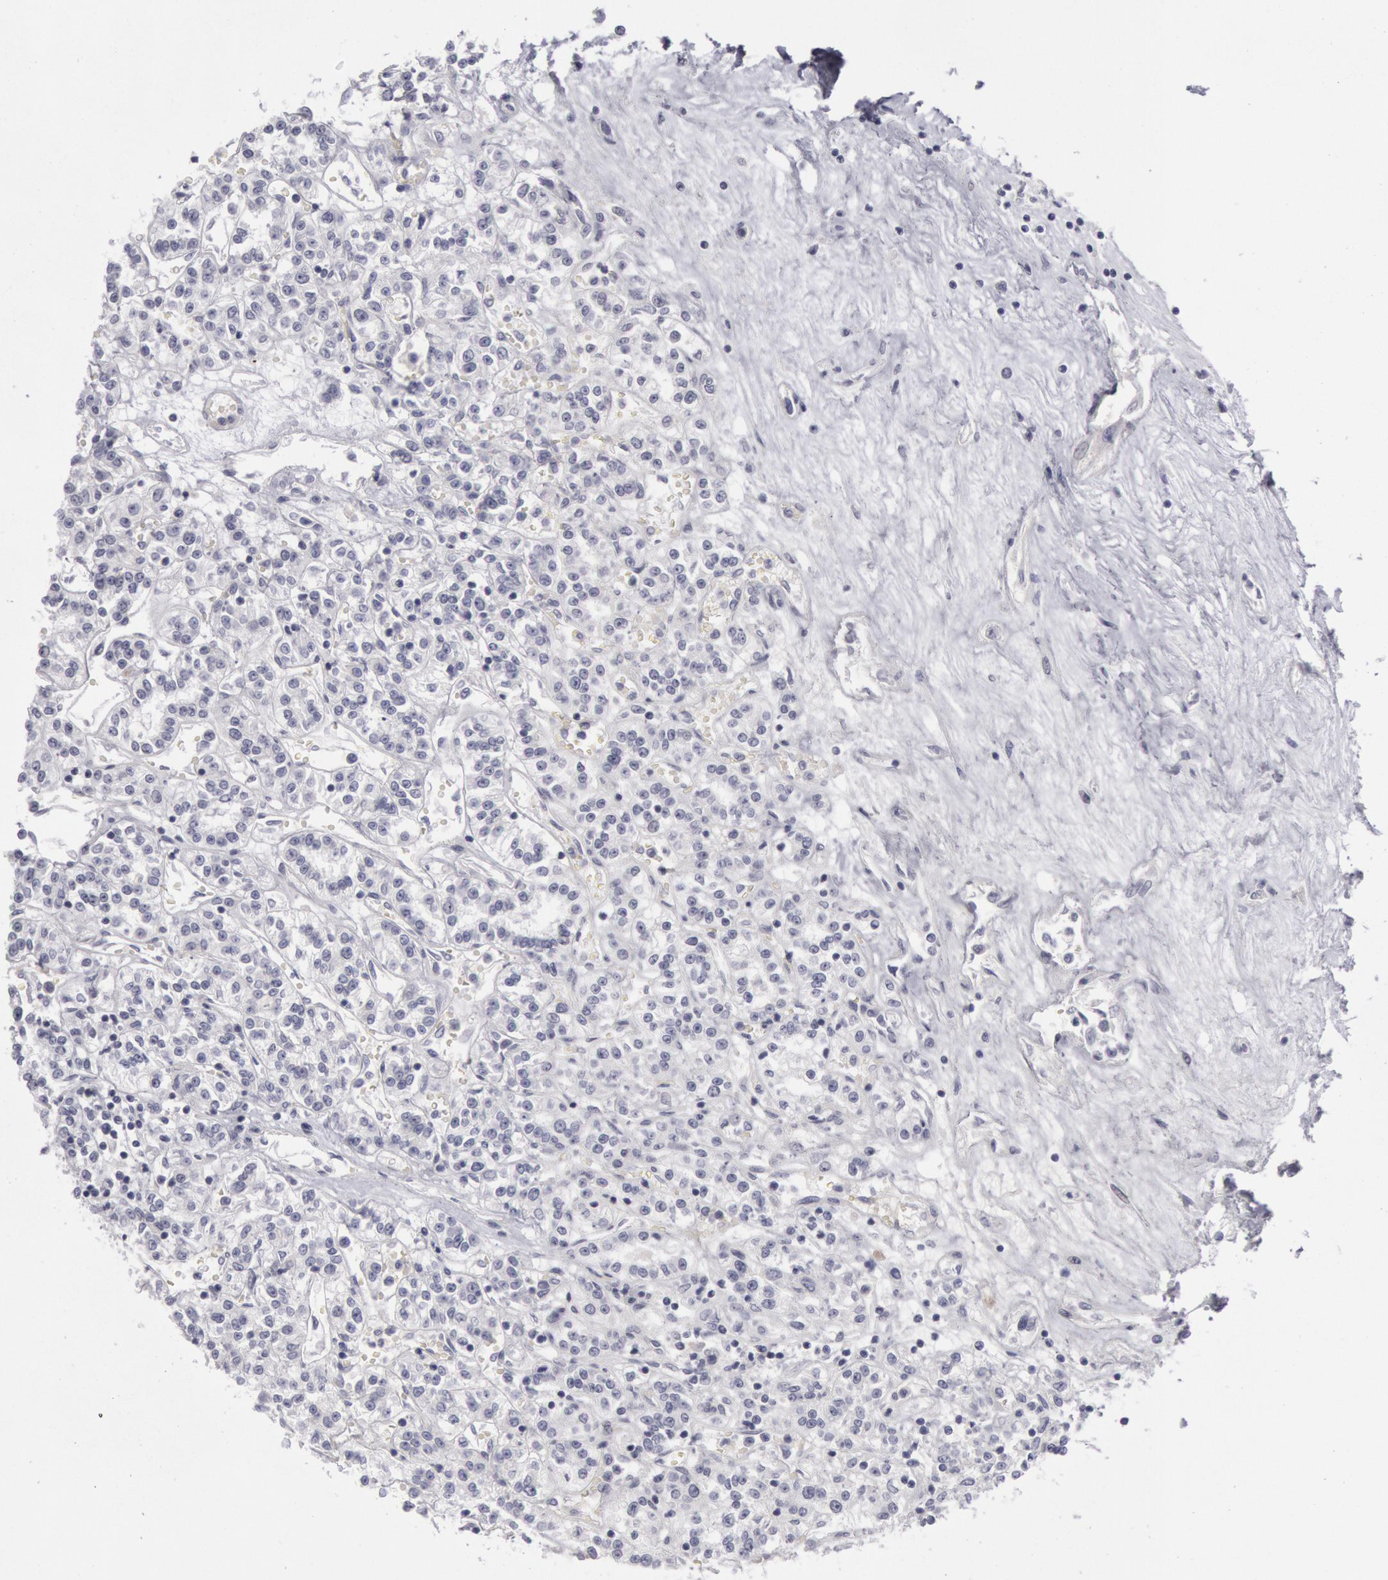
{"staining": {"intensity": "negative", "quantity": "none", "location": "none"}, "tissue": "renal cancer", "cell_type": "Tumor cells", "image_type": "cancer", "snomed": [{"axis": "morphology", "description": "Adenocarcinoma, NOS"}, {"axis": "topography", "description": "Kidney"}], "caption": "IHC histopathology image of neoplastic tissue: human renal cancer (adenocarcinoma) stained with DAB displays no significant protein staining in tumor cells.", "gene": "KRT16", "patient": {"sex": "female", "age": 76}}